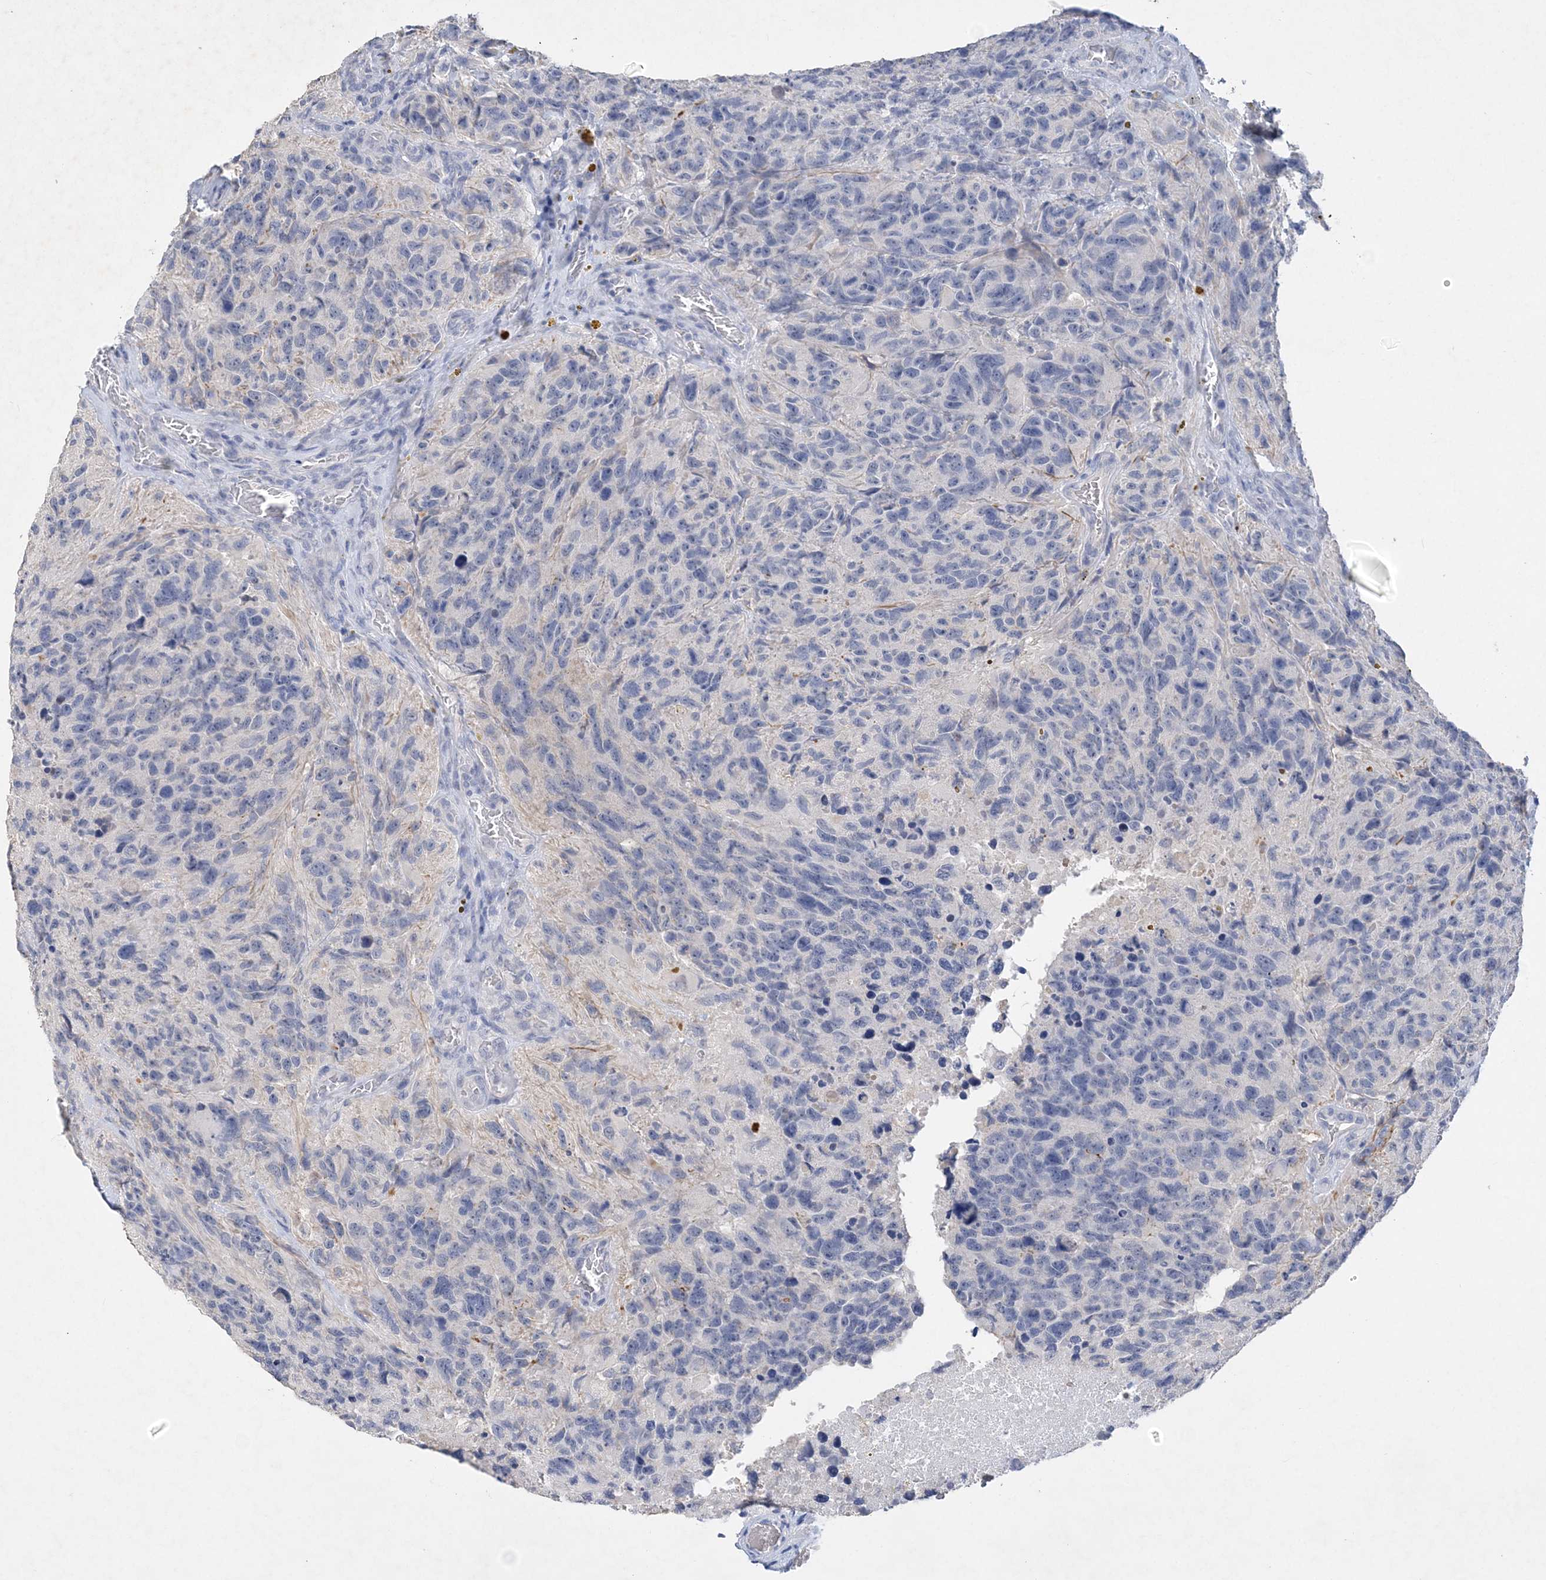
{"staining": {"intensity": "negative", "quantity": "none", "location": "none"}, "tissue": "glioma", "cell_type": "Tumor cells", "image_type": "cancer", "snomed": [{"axis": "morphology", "description": "Glioma, malignant, High grade"}, {"axis": "topography", "description": "Brain"}], "caption": "IHC photomicrograph of neoplastic tissue: glioma stained with DAB (3,3'-diaminobenzidine) reveals no significant protein staining in tumor cells. The staining is performed using DAB (3,3'-diaminobenzidine) brown chromogen with nuclei counter-stained in using hematoxylin.", "gene": "C11orf58", "patient": {"sex": "male", "age": 69}}